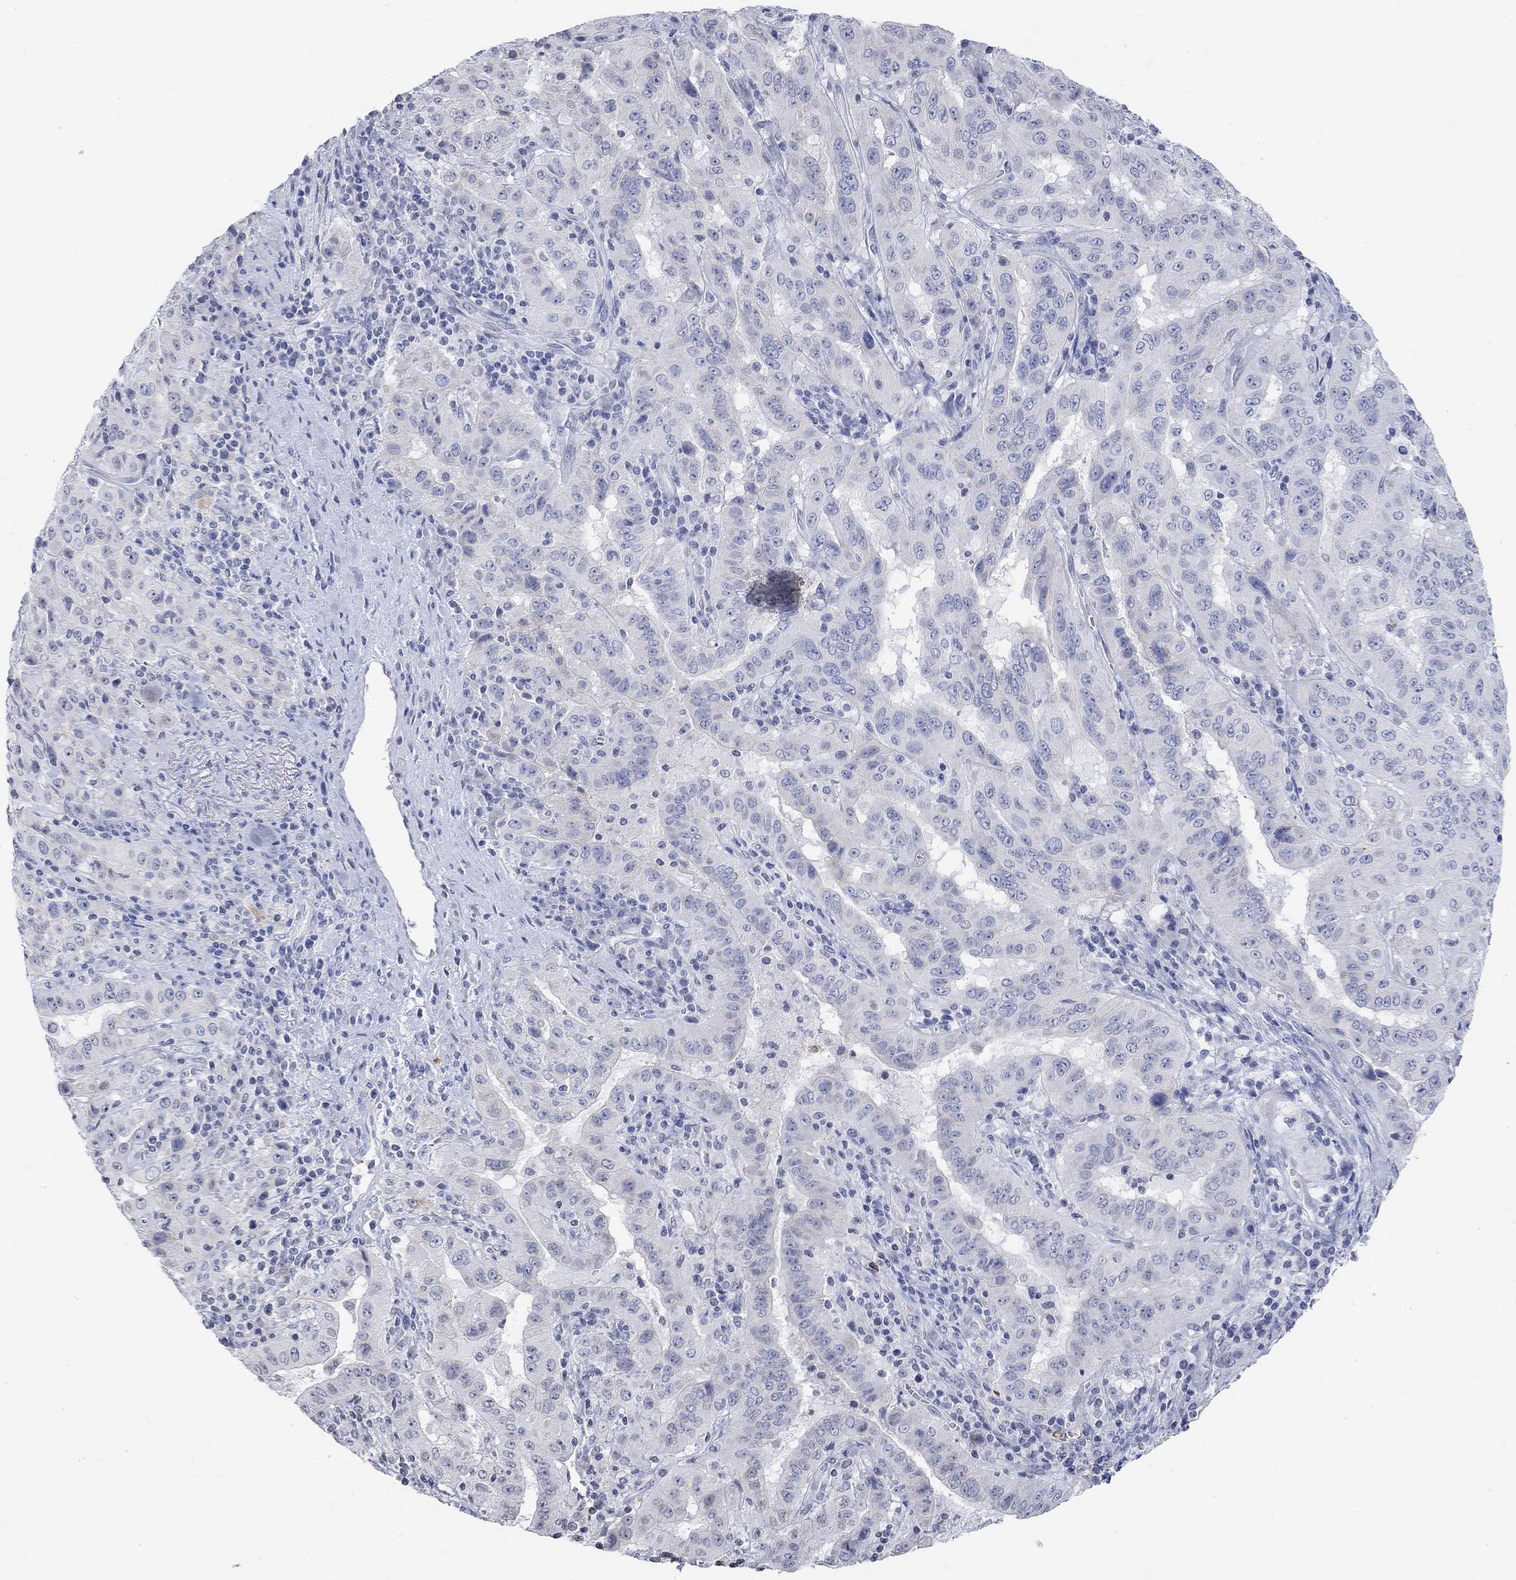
{"staining": {"intensity": "negative", "quantity": "none", "location": "none"}, "tissue": "pancreatic cancer", "cell_type": "Tumor cells", "image_type": "cancer", "snomed": [{"axis": "morphology", "description": "Adenocarcinoma, NOS"}, {"axis": "topography", "description": "Pancreas"}], "caption": "A photomicrograph of human adenocarcinoma (pancreatic) is negative for staining in tumor cells. Nuclei are stained in blue.", "gene": "TMEM255A", "patient": {"sex": "male", "age": 63}}